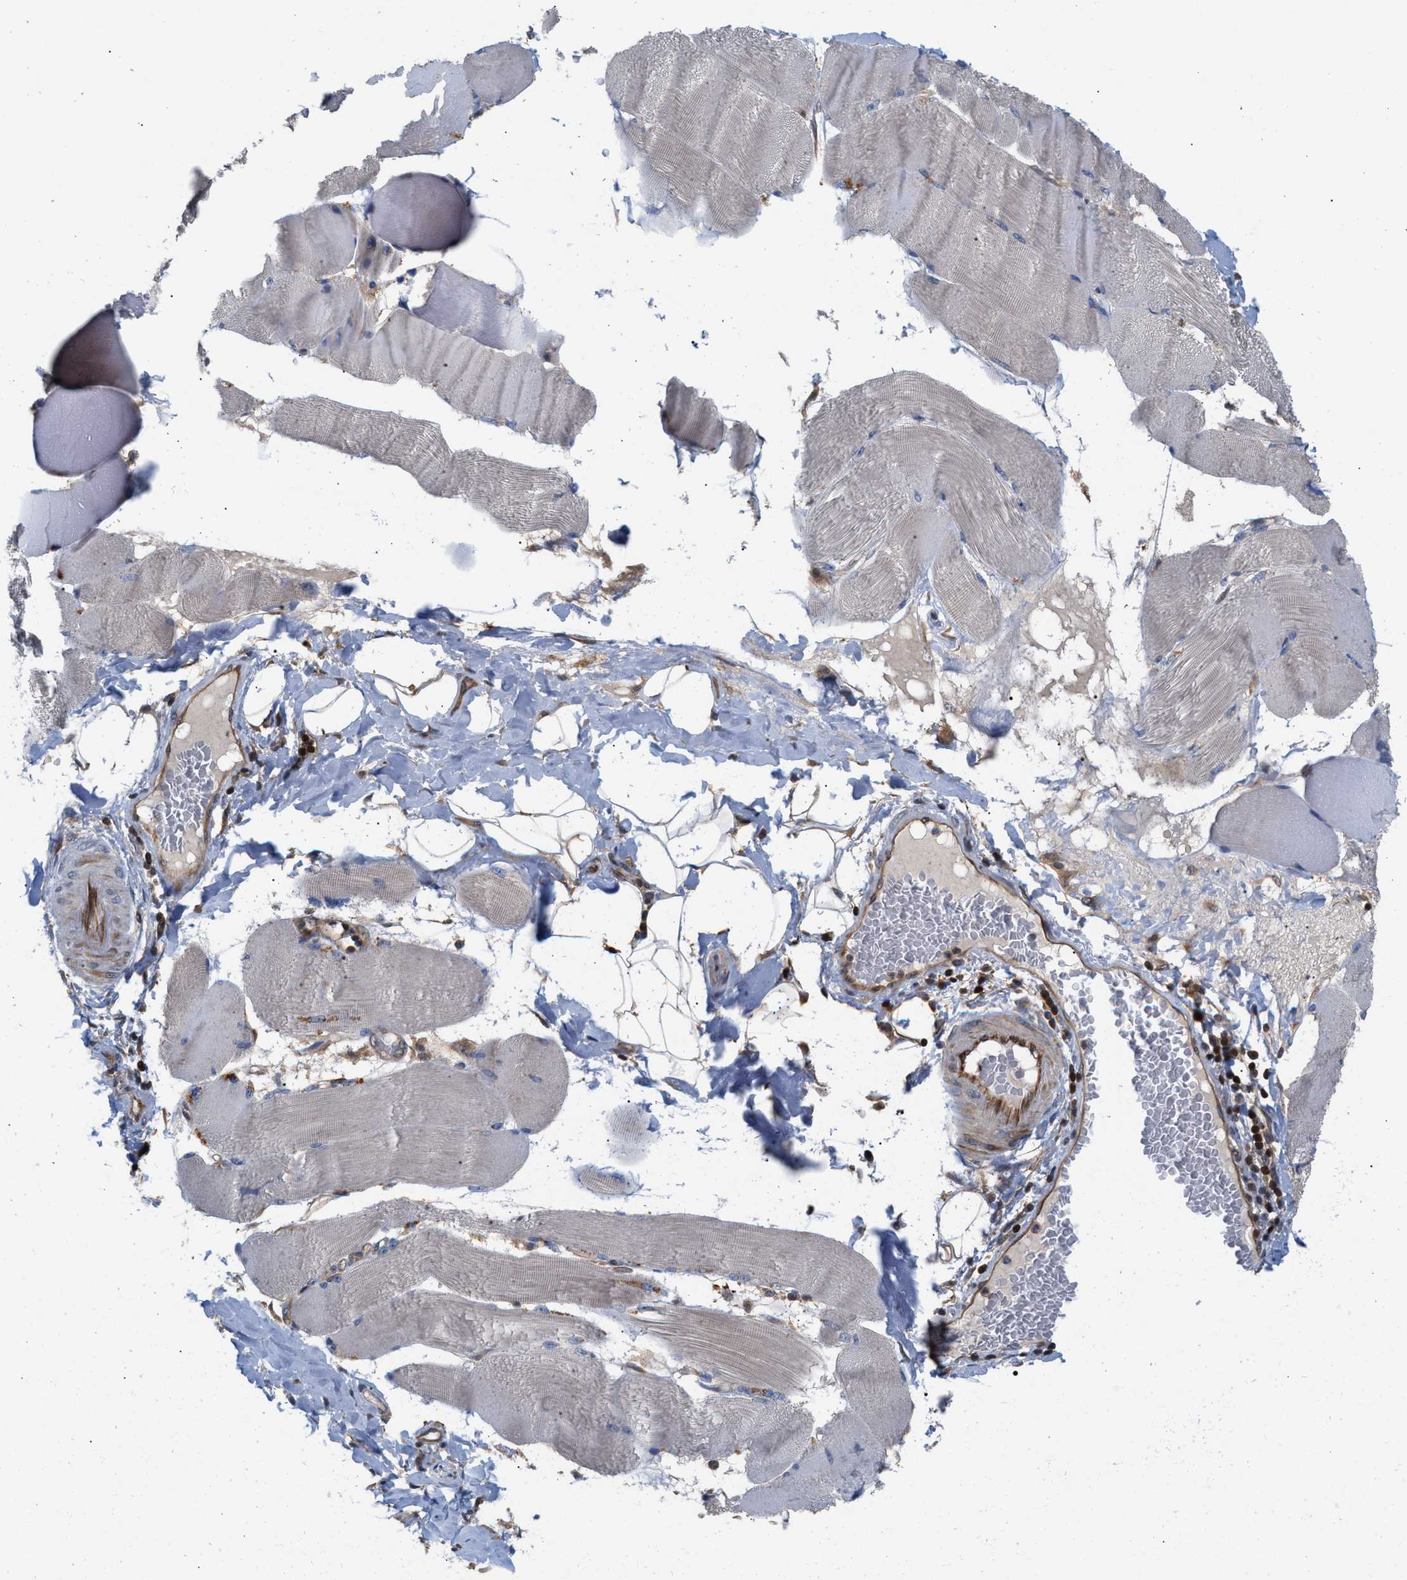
{"staining": {"intensity": "weak", "quantity": "<25%", "location": "cytoplasmic/membranous"}, "tissue": "skeletal muscle", "cell_type": "Myocytes", "image_type": "normal", "snomed": [{"axis": "morphology", "description": "Normal tissue, NOS"}, {"axis": "topography", "description": "Skin"}, {"axis": "topography", "description": "Skeletal muscle"}], "caption": "This is an IHC micrograph of benign skeletal muscle. There is no staining in myocytes.", "gene": "GLOD4", "patient": {"sex": "male", "age": 83}}